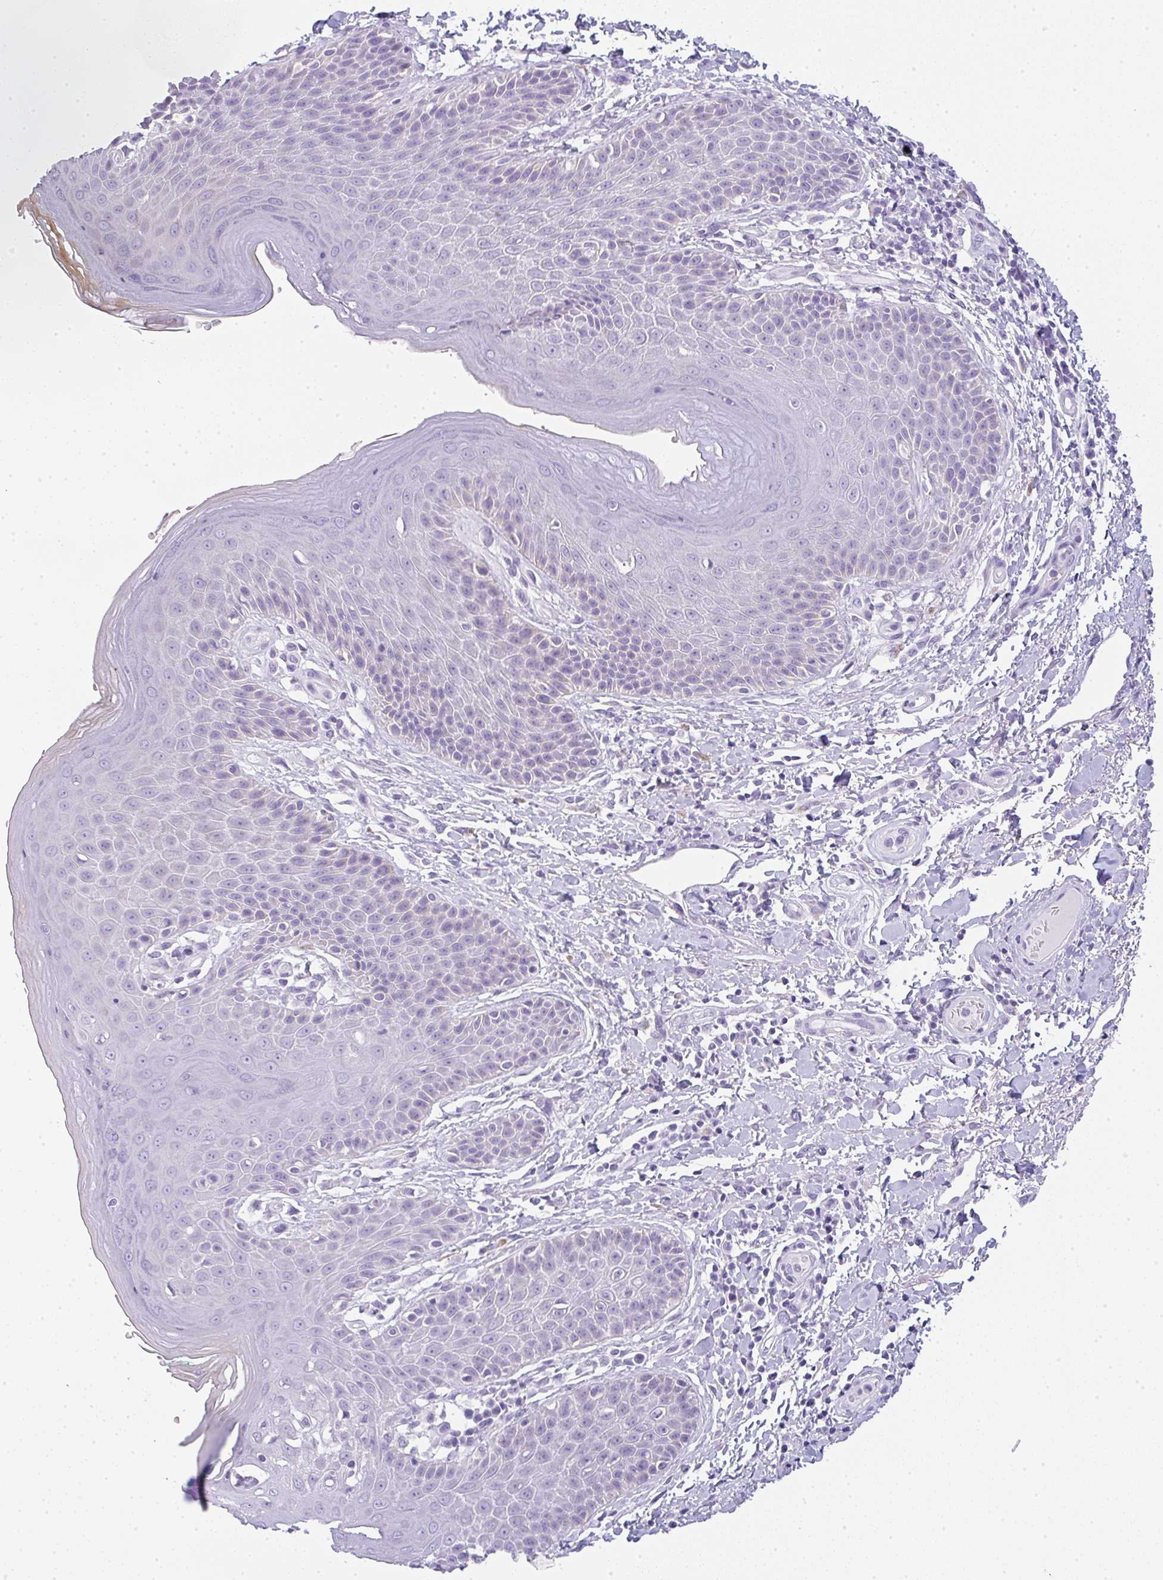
{"staining": {"intensity": "negative", "quantity": "none", "location": "none"}, "tissue": "skin", "cell_type": "Epidermal cells", "image_type": "normal", "snomed": [{"axis": "morphology", "description": "Normal tissue, NOS"}, {"axis": "topography", "description": "Peripheral nerve tissue"}], "caption": "Immunohistochemistry (IHC) of unremarkable human skin displays no staining in epidermal cells.", "gene": "LPAR4", "patient": {"sex": "male", "age": 51}}